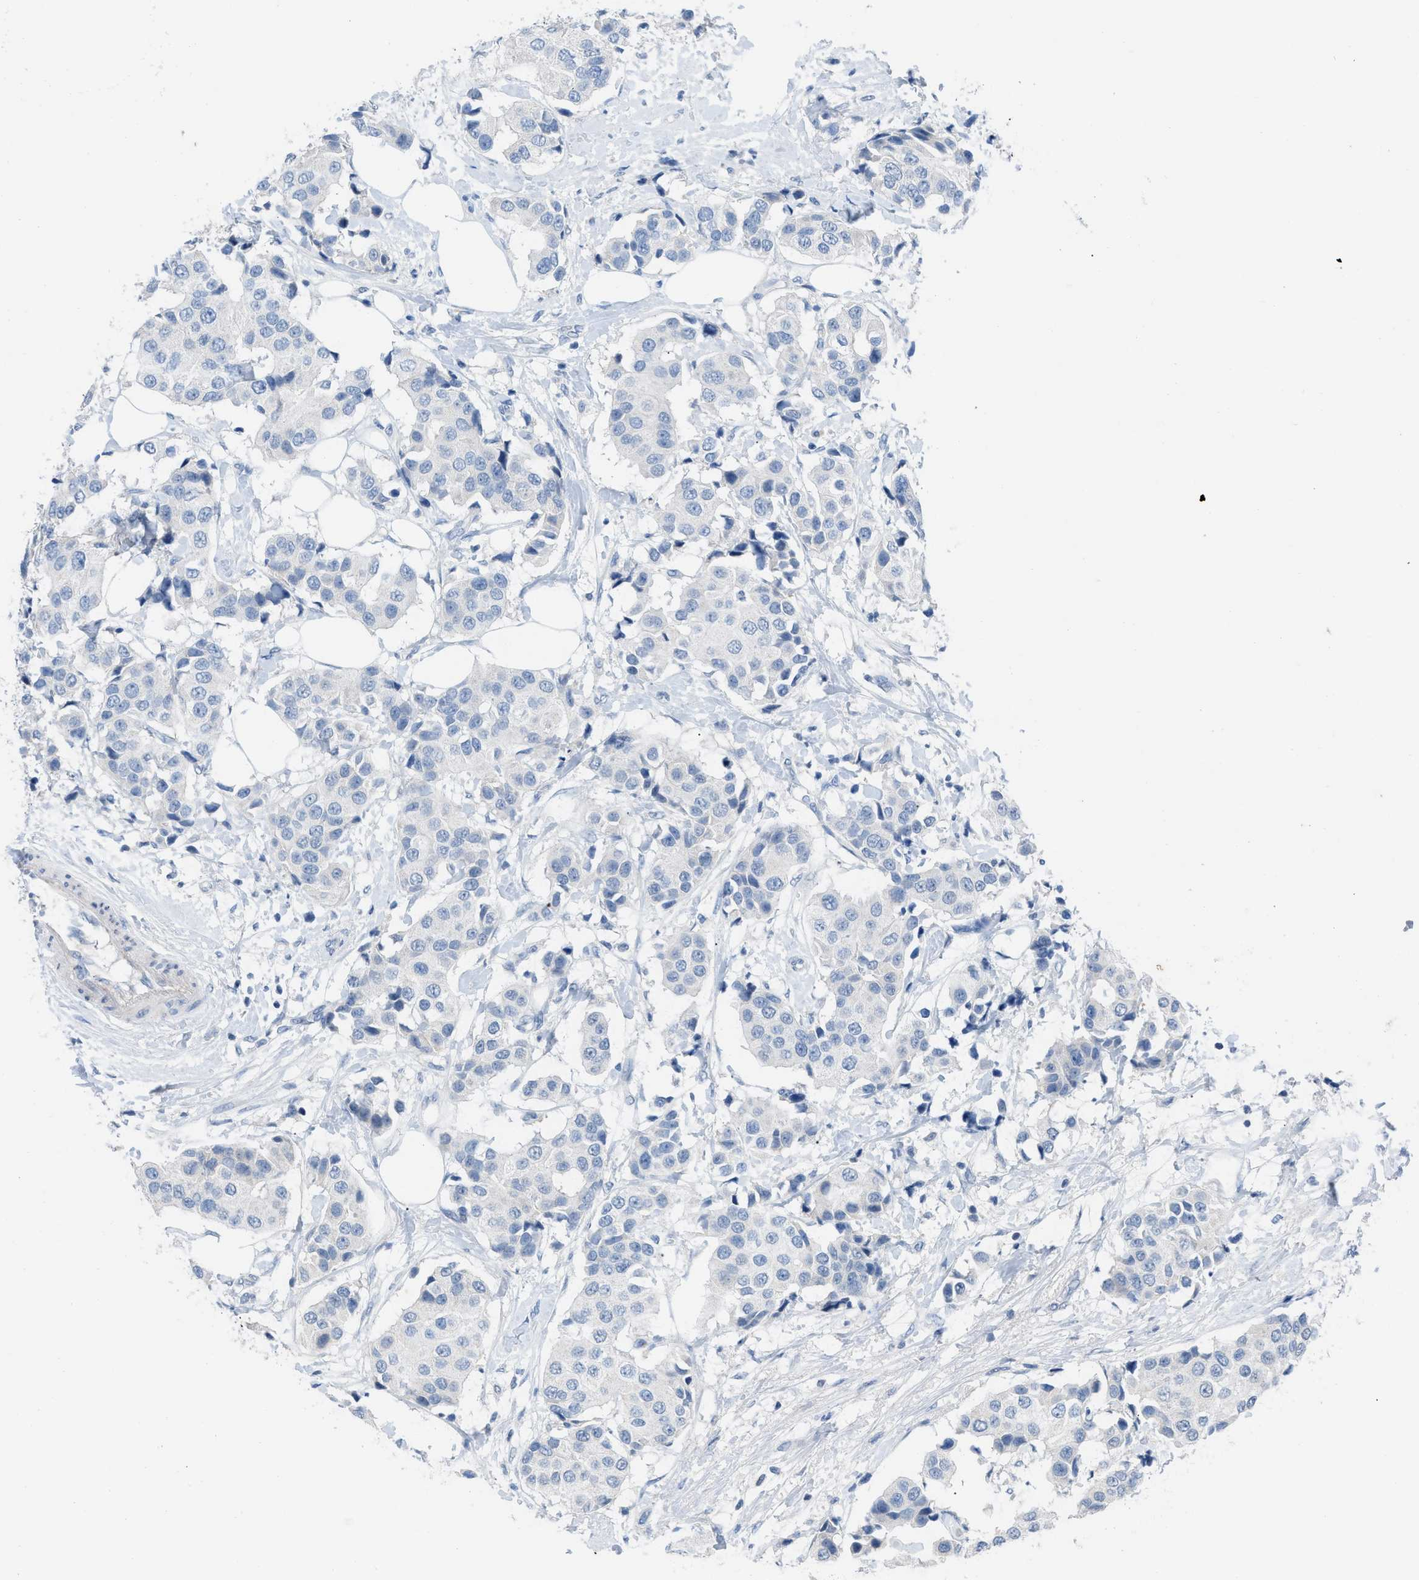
{"staining": {"intensity": "negative", "quantity": "none", "location": "none"}, "tissue": "breast cancer", "cell_type": "Tumor cells", "image_type": "cancer", "snomed": [{"axis": "morphology", "description": "Normal tissue, NOS"}, {"axis": "morphology", "description": "Duct carcinoma"}, {"axis": "topography", "description": "Breast"}], "caption": "High magnification brightfield microscopy of breast infiltrating ductal carcinoma stained with DAB (3,3'-diaminobenzidine) (brown) and counterstained with hematoxylin (blue): tumor cells show no significant staining. (Immunohistochemistry, brightfield microscopy, high magnification).", "gene": "HPX", "patient": {"sex": "female", "age": 39}}